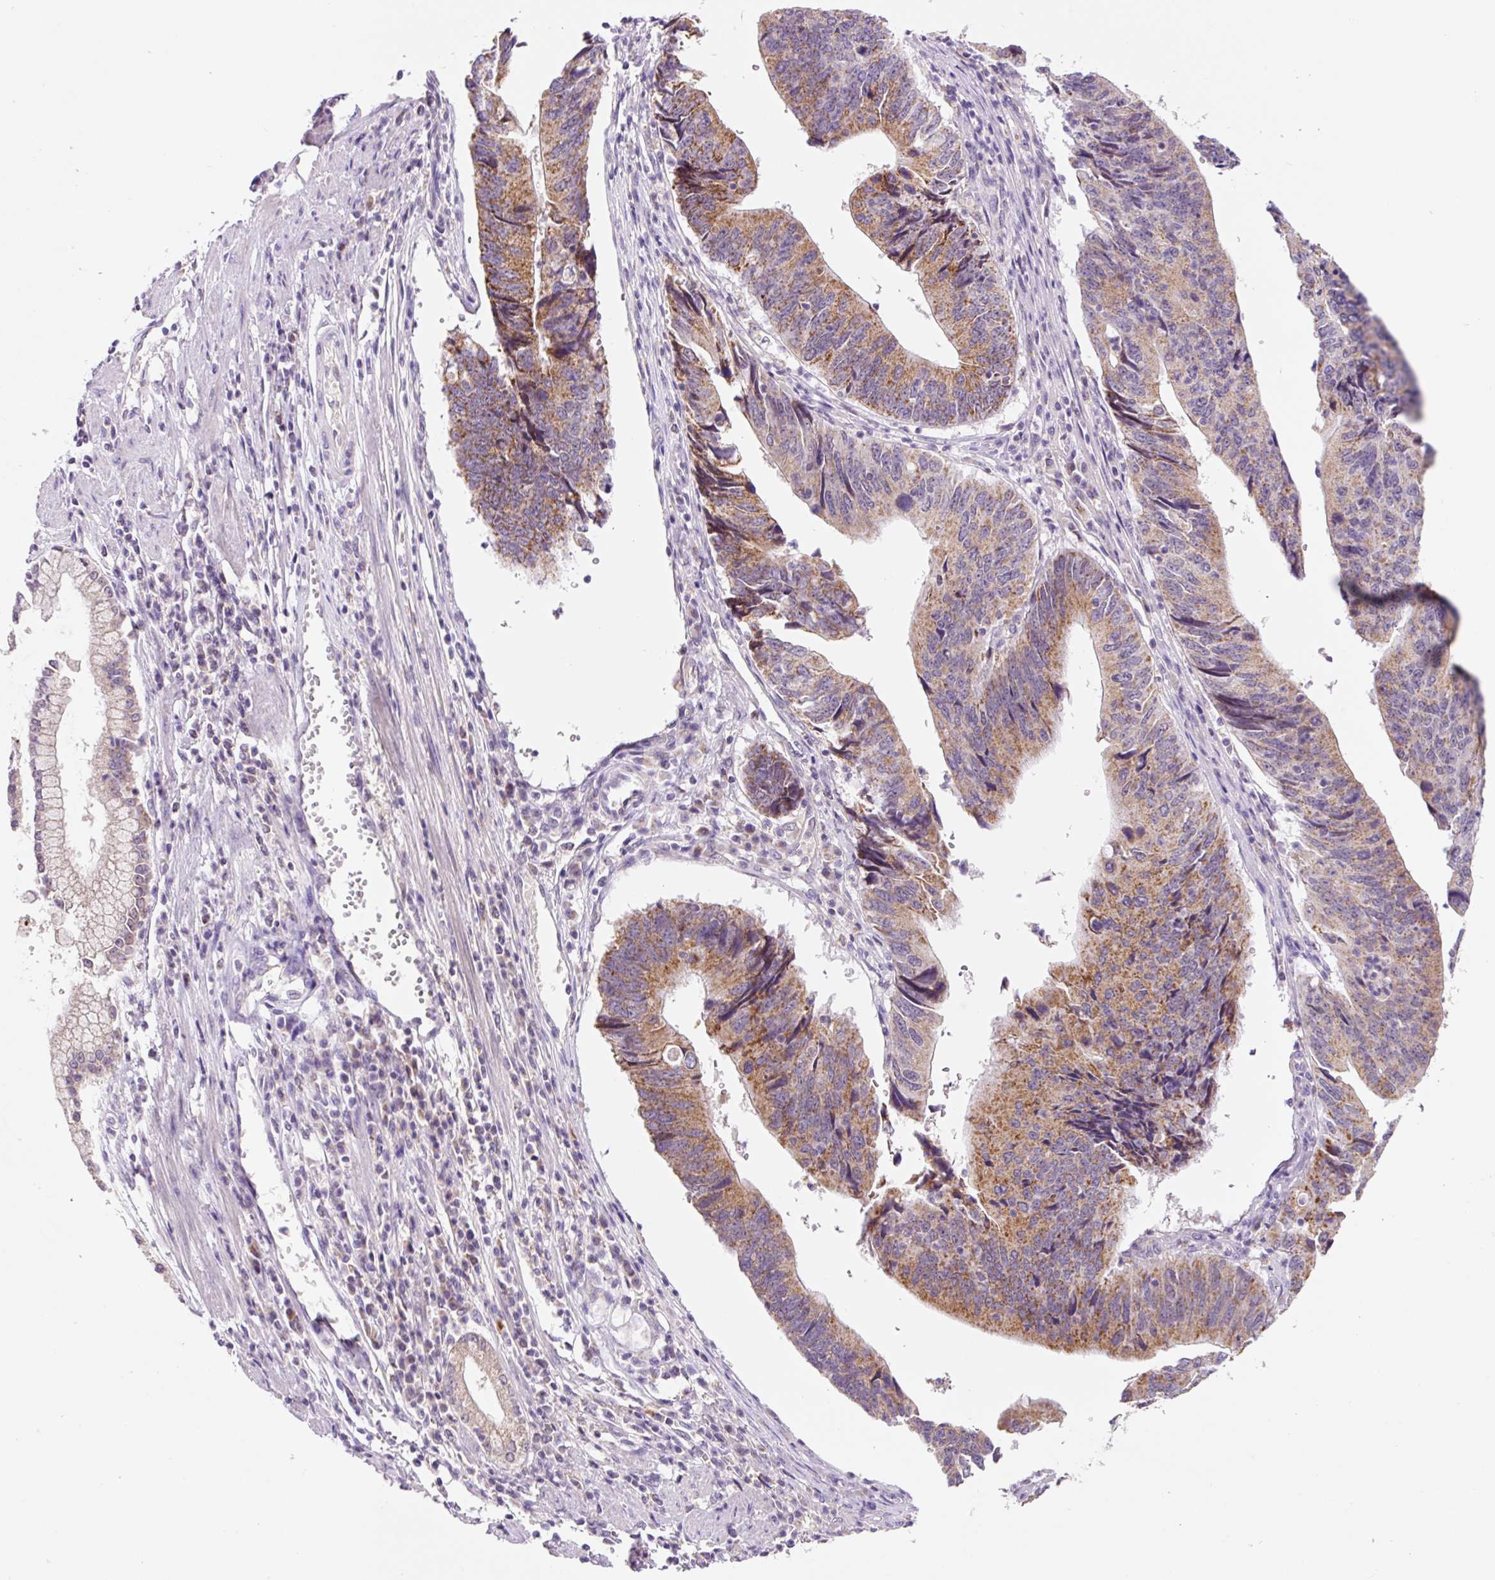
{"staining": {"intensity": "moderate", "quantity": ">75%", "location": "cytoplasmic/membranous"}, "tissue": "stomach cancer", "cell_type": "Tumor cells", "image_type": "cancer", "snomed": [{"axis": "morphology", "description": "Adenocarcinoma, NOS"}, {"axis": "topography", "description": "Stomach"}], "caption": "Immunohistochemistry (IHC) of human adenocarcinoma (stomach) displays medium levels of moderate cytoplasmic/membranous positivity in approximately >75% of tumor cells. Using DAB (brown) and hematoxylin (blue) stains, captured at high magnification using brightfield microscopy.", "gene": "PCK2", "patient": {"sex": "male", "age": 59}}